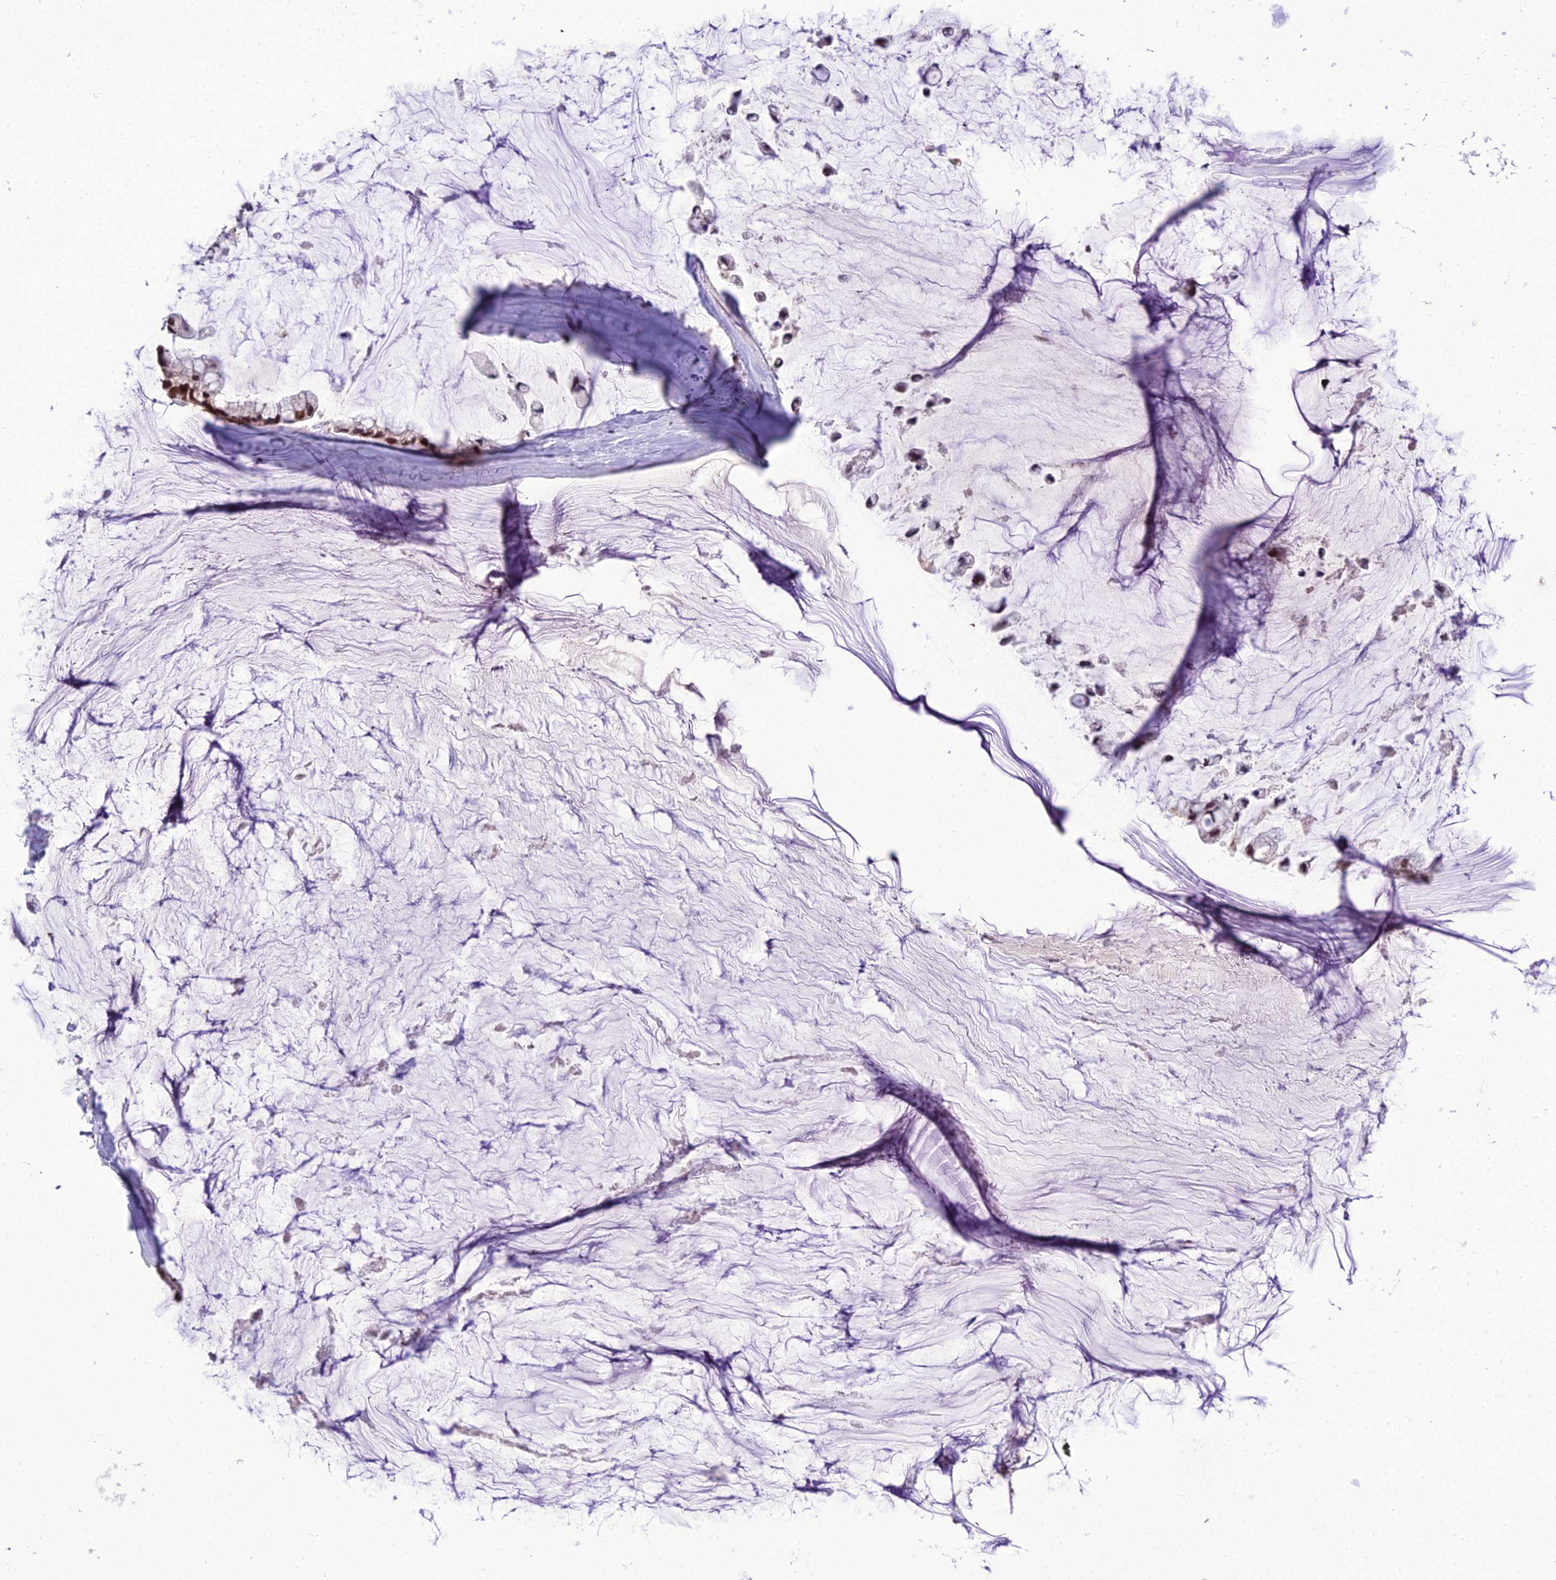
{"staining": {"intensity": "strong", "quantity": ">75%", "location": "nuclear"}, "tissue": "ovarian cancer", "cell_type": "Tumor cells", "image_type": "cancer", "snomed": [{"axis": "morphology", "description": "Cystadenocarcinoma, mucinous, NOS"}, {"axis": "topography", "description": "Ovary"}], "caption": "This is a micrograph of immunohistochemistry staining of mucinous cystadenocarcinoma (ovarian), which shows strong positivity in the nuclear of tumor cells.", "gene": "SH3RF3", "patient": {"sex": "female", "age": 39}}